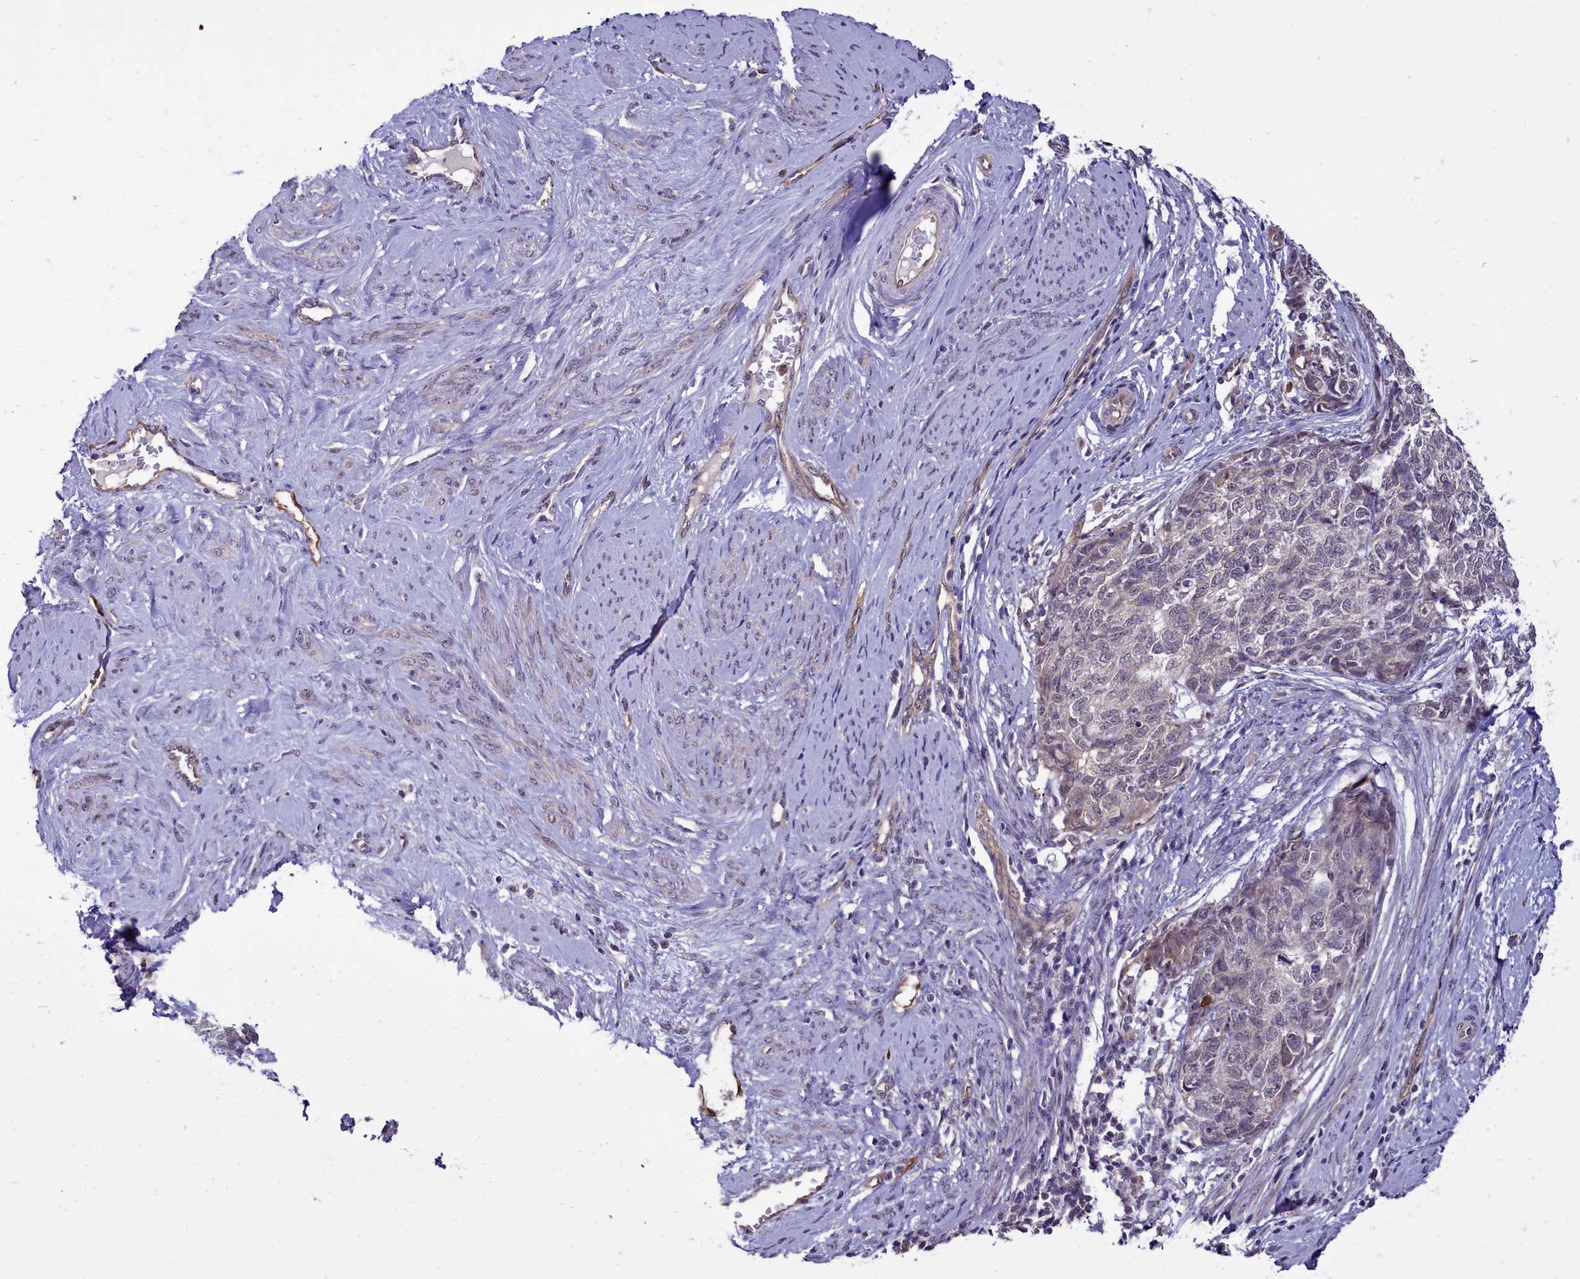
{"staining": {"intensity": "negative", "quantity": "none", "location": "none"}, "tissue": "cervical cancer", "cell_type": "Tumor cells", "image_type": "cancer", "snomed": [{"axis": "morphology", "description": "Squamous cell carcinoma, NOS"}, {"axis": "topography", "description": "Cervix"}], "caption": "This is an immunohistochemistry micrograph of cervical squamous cell carcinoma. There is no staining in tumor cells.", "gene": "BCAR1", "patient": {"sex": "female", "age": 63}}